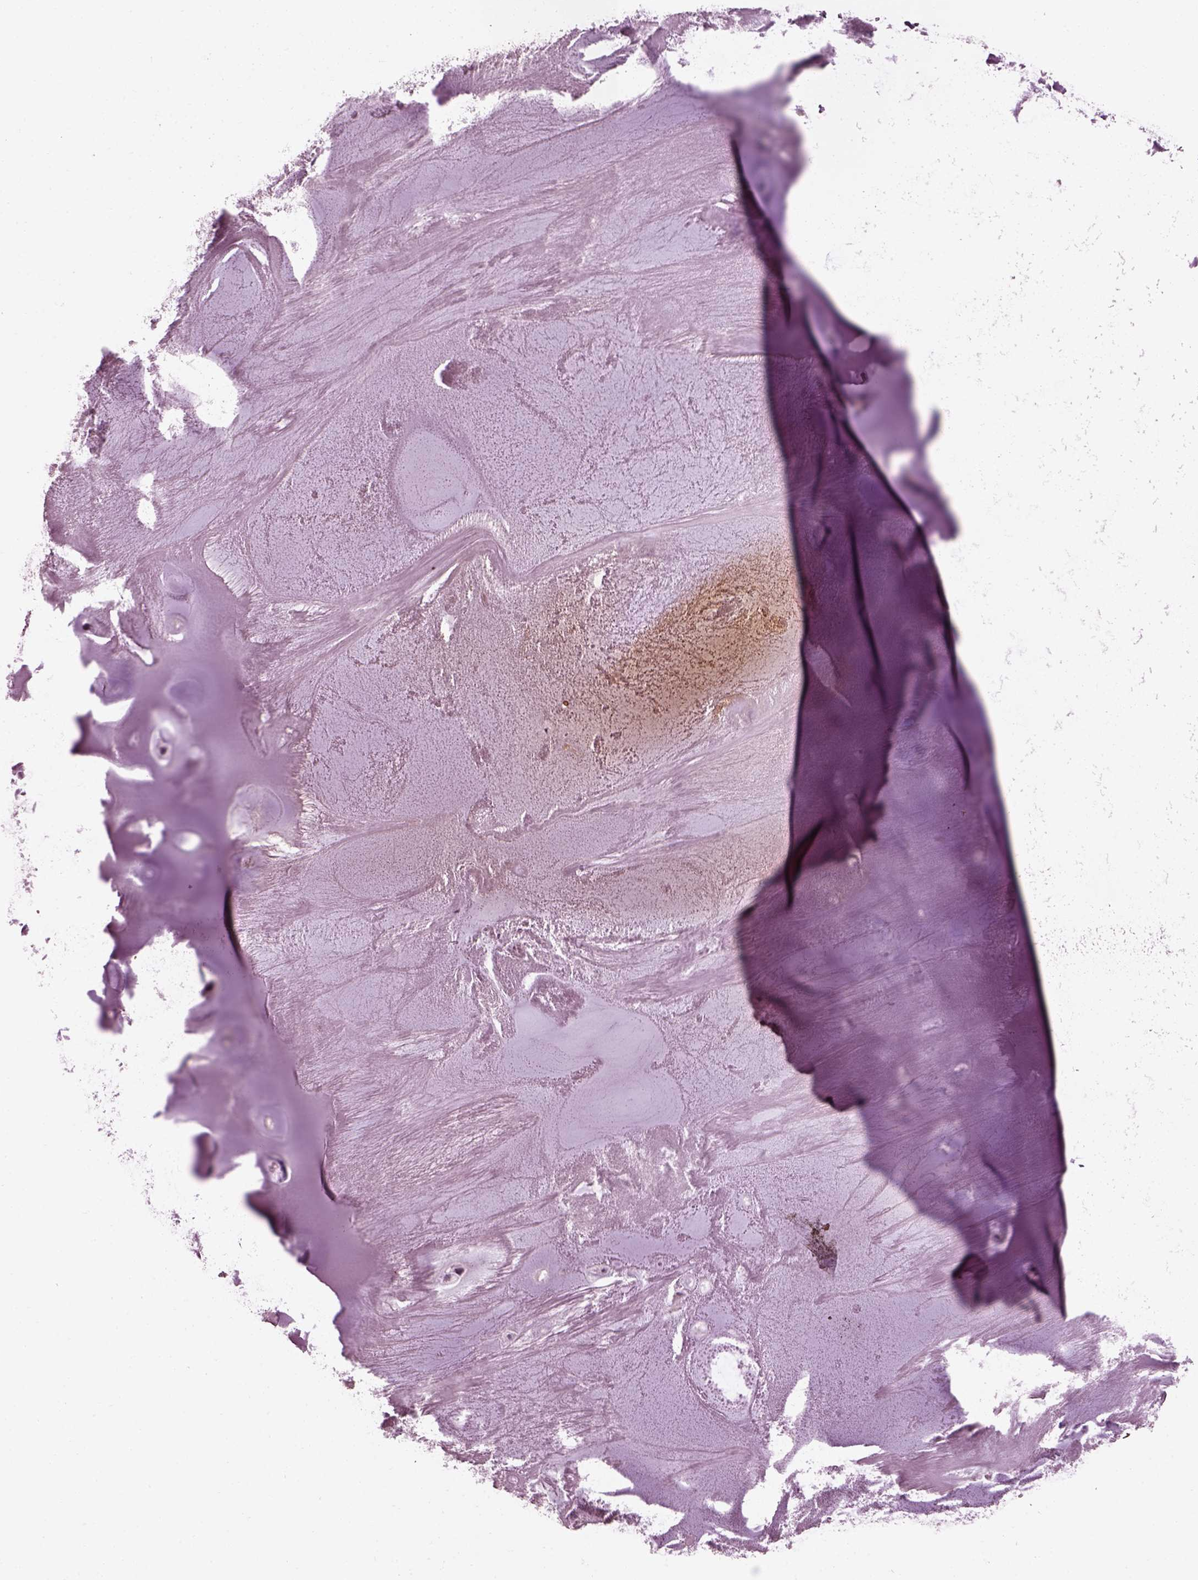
{"staining": {"intensity": "negative", "quantity": "none", "location": "none"}, "tissue": "soft tissue", "cell_type": "Chondrocytes", "image_type": "normal", "snomed": [{"axis": "morphology", "description": "Normal tissue, NOS"}, {"axis": "morphology", "description": "Squamous cell carcinoma, NOS"}, {"axis": "topography", "description": "Cartilage tissue"}, {"axis": "topography", "description": "Lung"}], "caption": "High magnification brightfield microscopy of normal soft tissue stained with DAB (3,3'-diaminobenzidine) (brown) and counterstained with hematoxylin (blue): chondrocytes show no significant staining. The staining is performed using DAB brown chromogen with nuclei counter-stained in using hematoxylin.", "gene": "EFEMP1", "patient": {"sex": "male", "age": 66}}